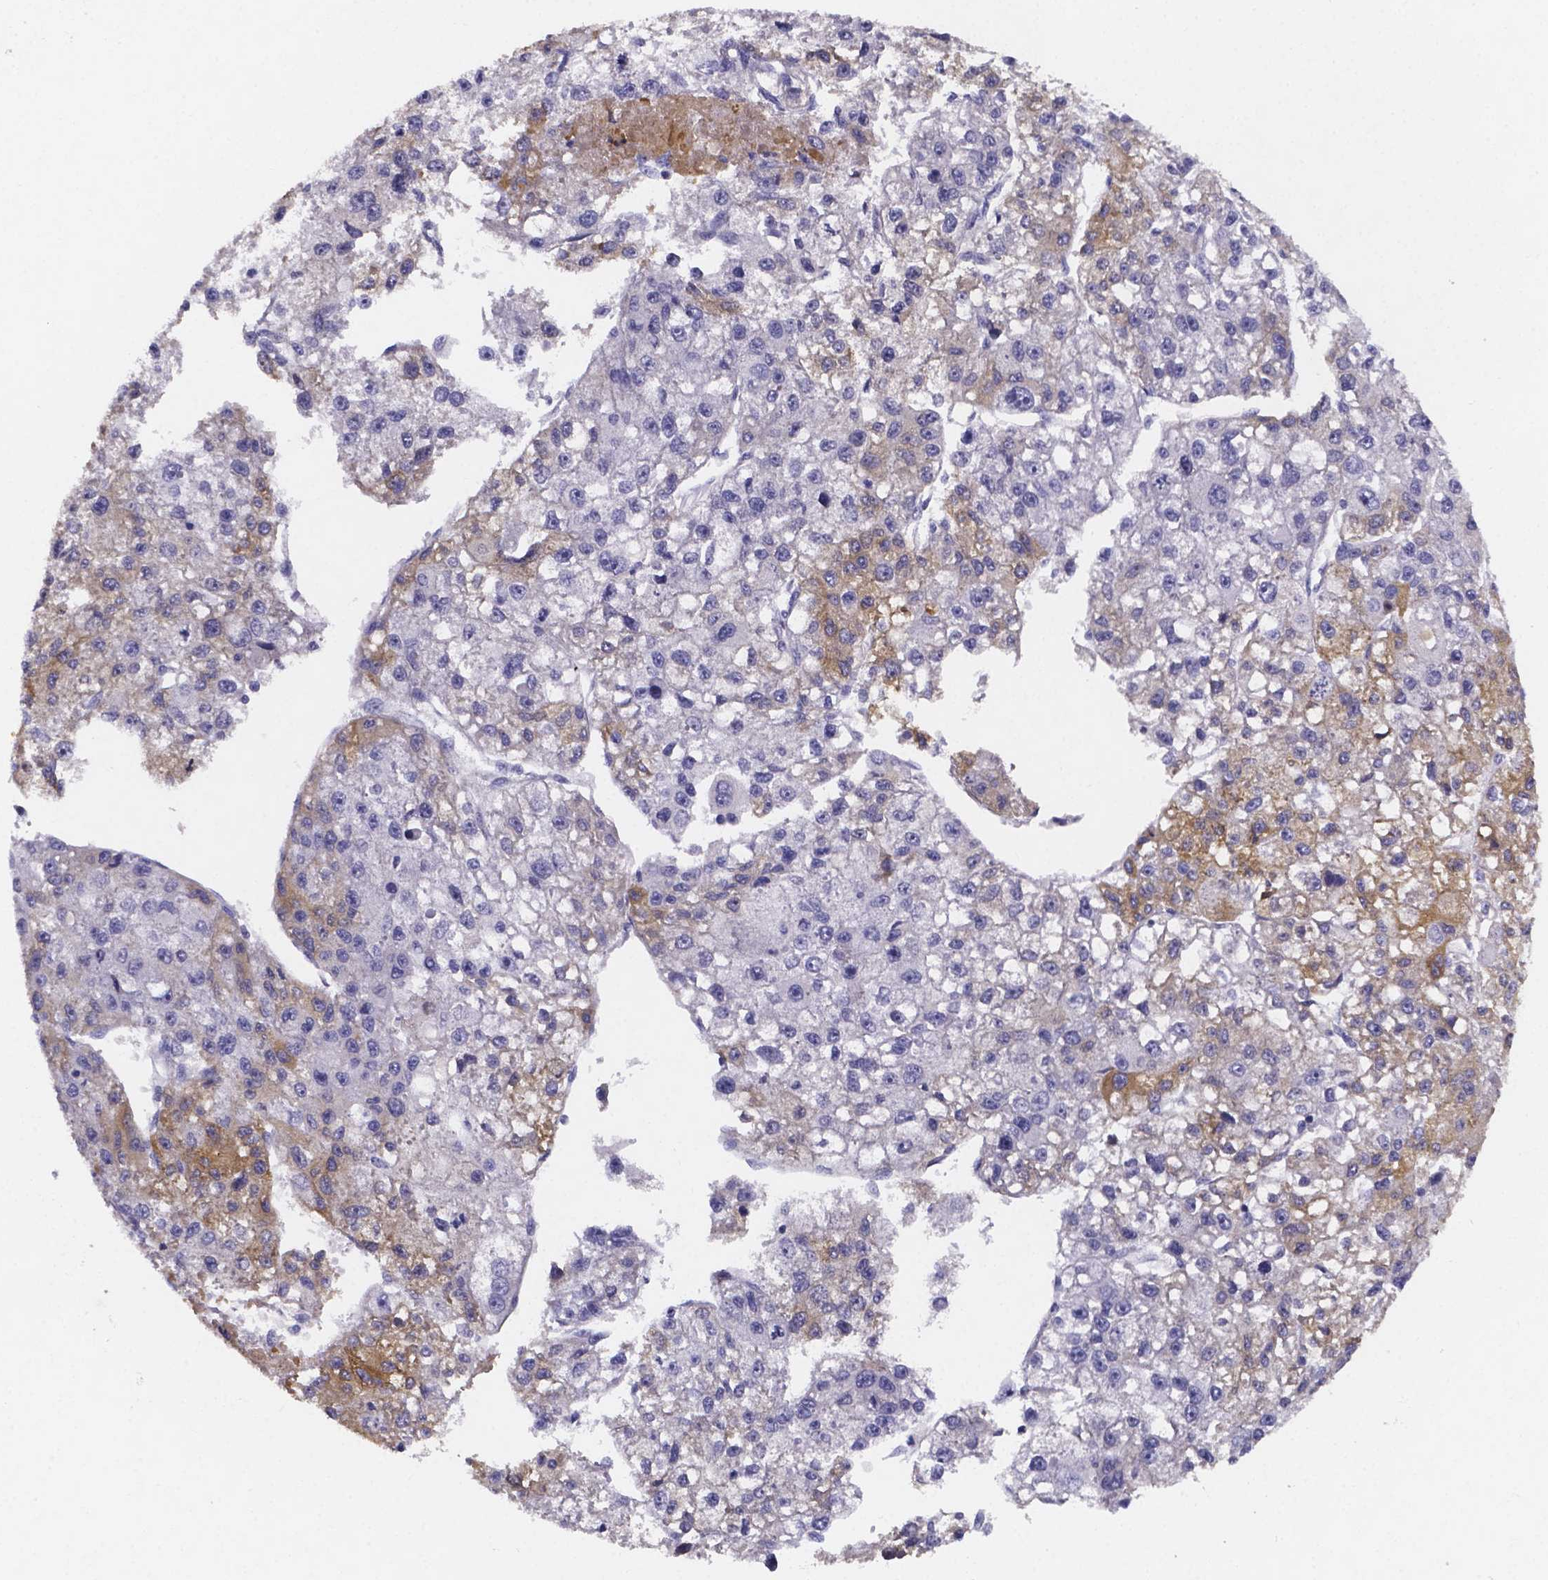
{"staining": {"intensity": "moderate", "quantity": "25%-75%", "location": "cytoplasmic/membranous"}, "tissue": "liver cancer", "cell_type": "Tumor cells", "image_type": "cancer", "snomed": [{"axis": "morphology", "description": "Carcinoma, Hepatocellular, NOS"}, {"axis": "topography", "description": "Liver"}], "caption": "Immunohistochemistry image of human liver cancer stained for a protein (brown), which displays medium levels of moderate cytoplasmic/membranous positivity in about 25%-75% of tumor cells.", "gene": "PAH", "patient": {"sex": "male", "age": 56}}